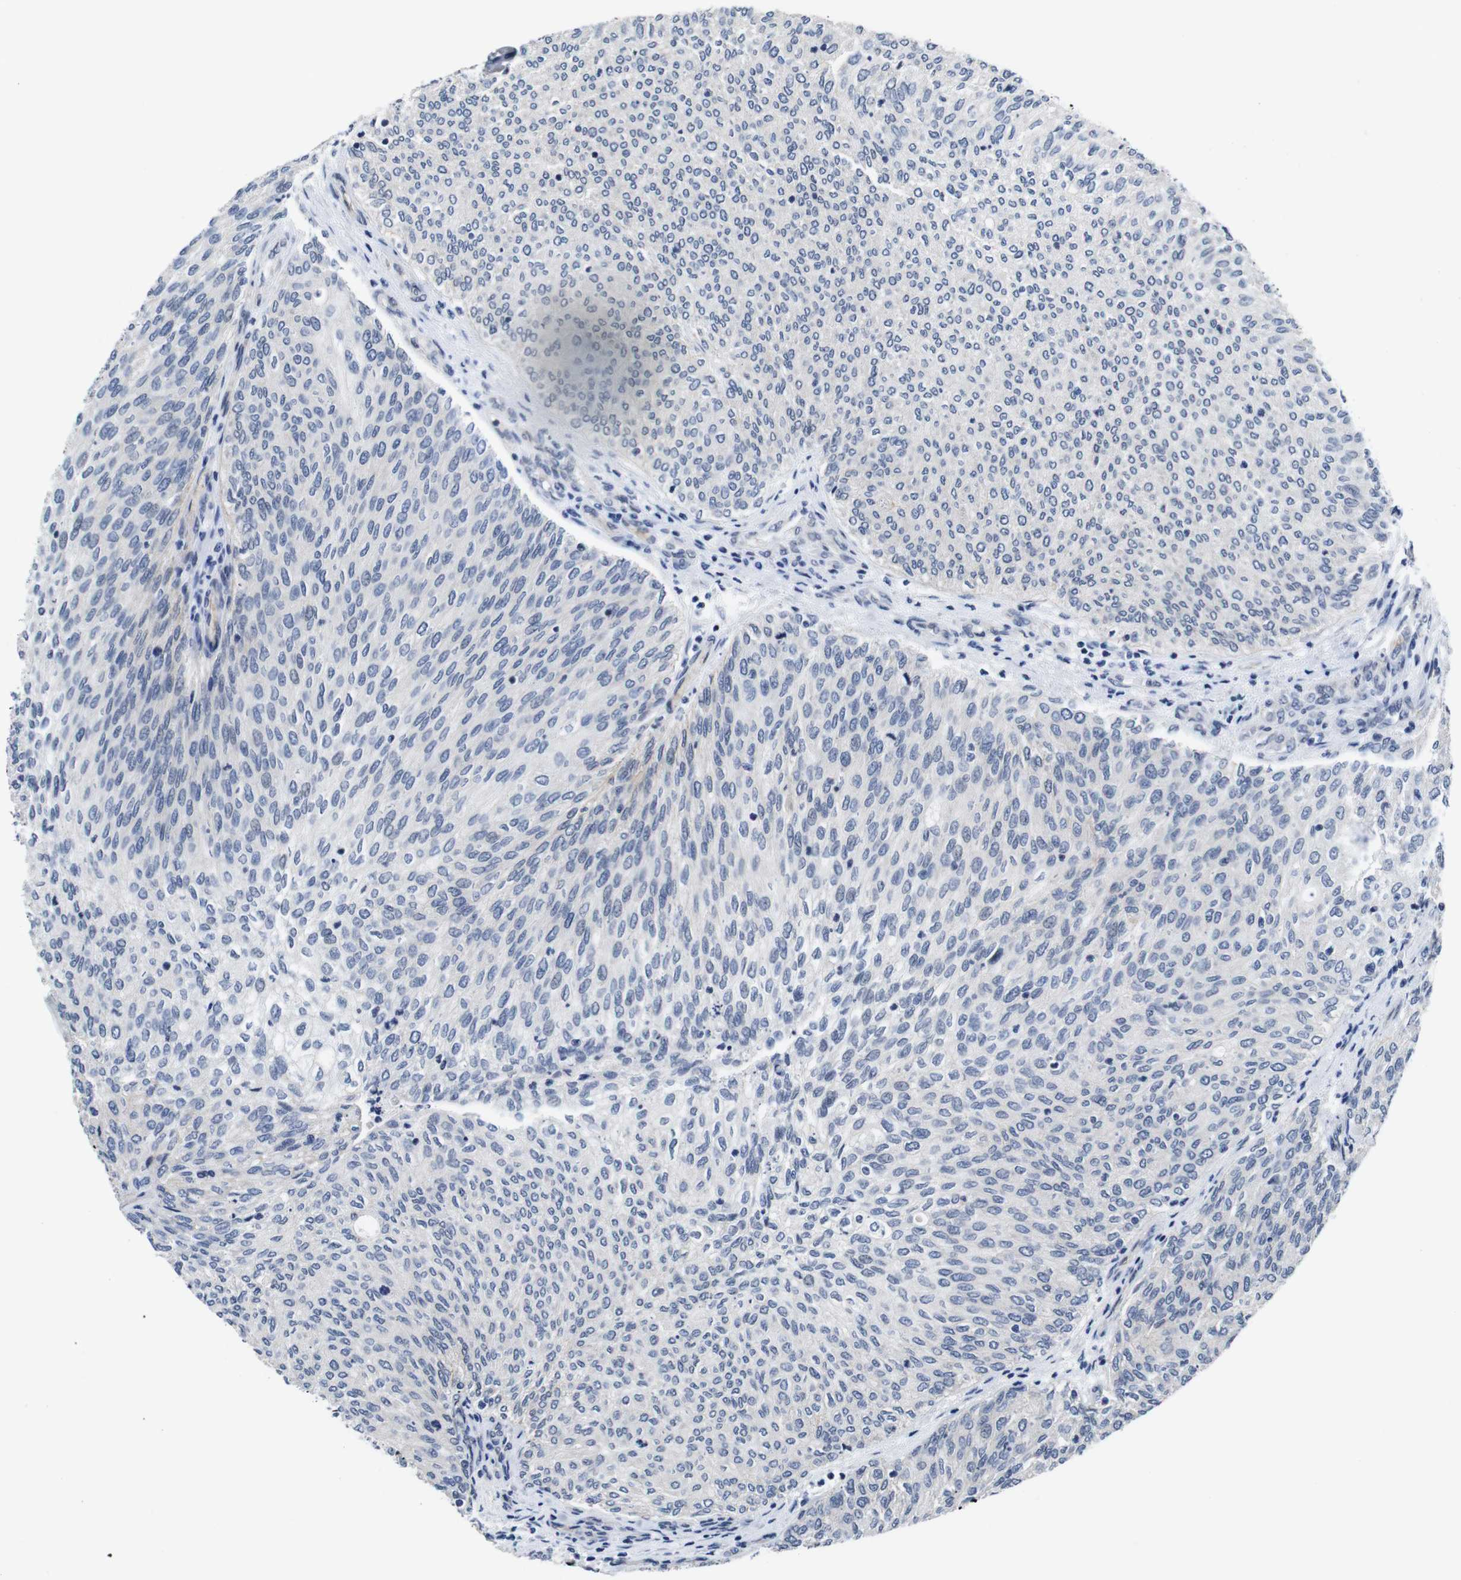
{"staining": {"intensity": "negative", "quantity": "none", "location": "none"}, "tissue": "urothelial cancer", "cell_type": "Tumor cells", "image_type": "cancer", "snomed": [{"axis": "morphology", "description": "Urothelial carcinoma, Low grade"}, {"axis": "topography", "description": "Urinary bladder"}], "caption": "The image demonstrates no staining of tumor cells in urothelial cancer.", "gene": "SOCS3", "patient": {"sex": "female", "age": 79}}